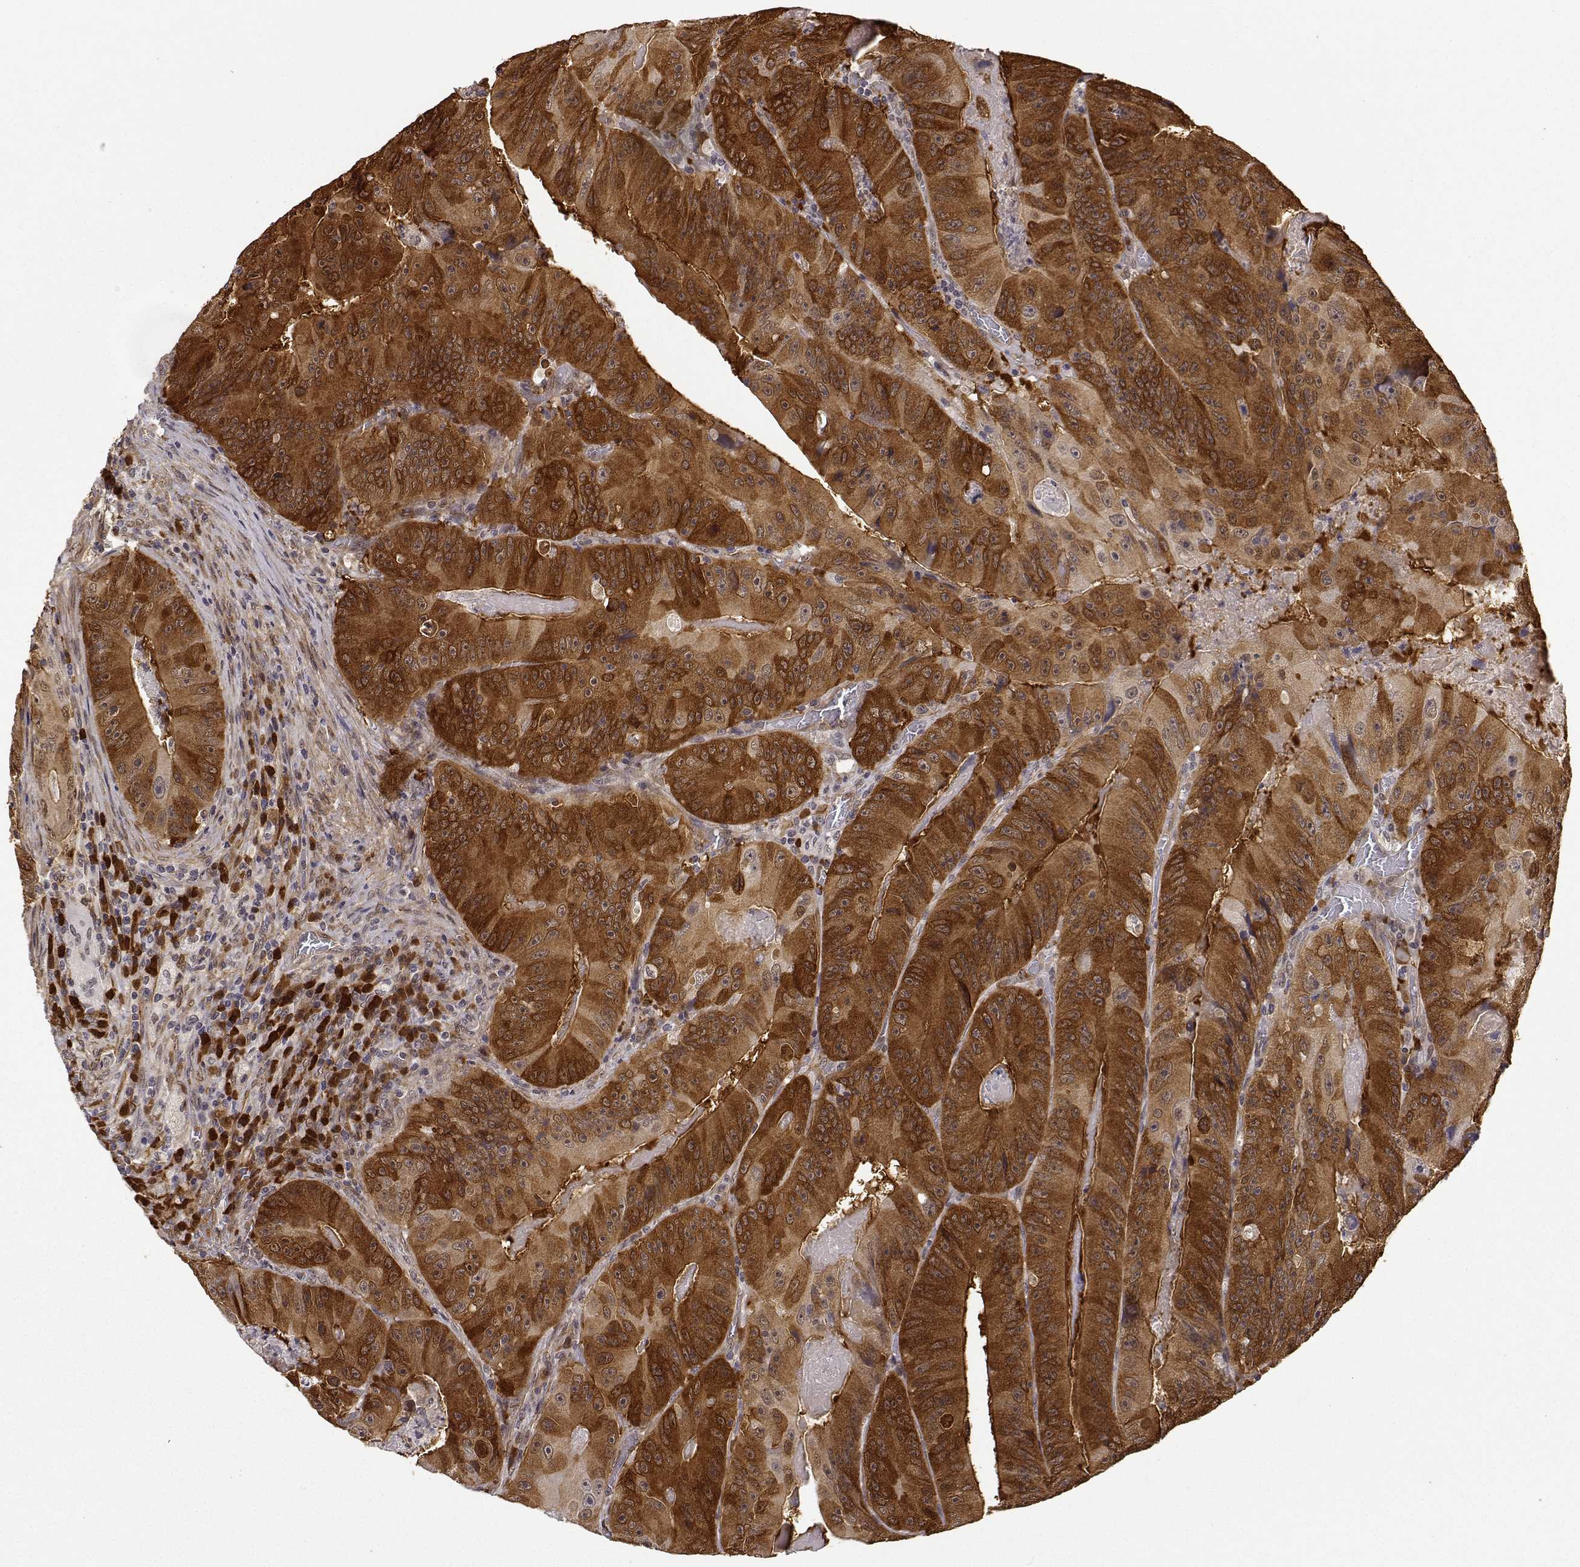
{"staining": {"intensity": "strong", "quantity": ">75%", "location": "cytoplasmic/membranous"}, "tissue": "colorectal cancer", "cell_type": "Tumor cells", "image_type": "cancer", "snomed": [{"axis": "morphology", "description": "Adenocarcinoma, NOS"}, {"axis": "topography", "description": "Colon"}], "caption": "DAB immunohistochemical staining of human colorectal cancer exhibits strong cytoplasmic/membranous protein positivity in approximately >75% of tumor cells.", "gene": "PHGDH", "patient": {"sex": "female", "age": 86}}